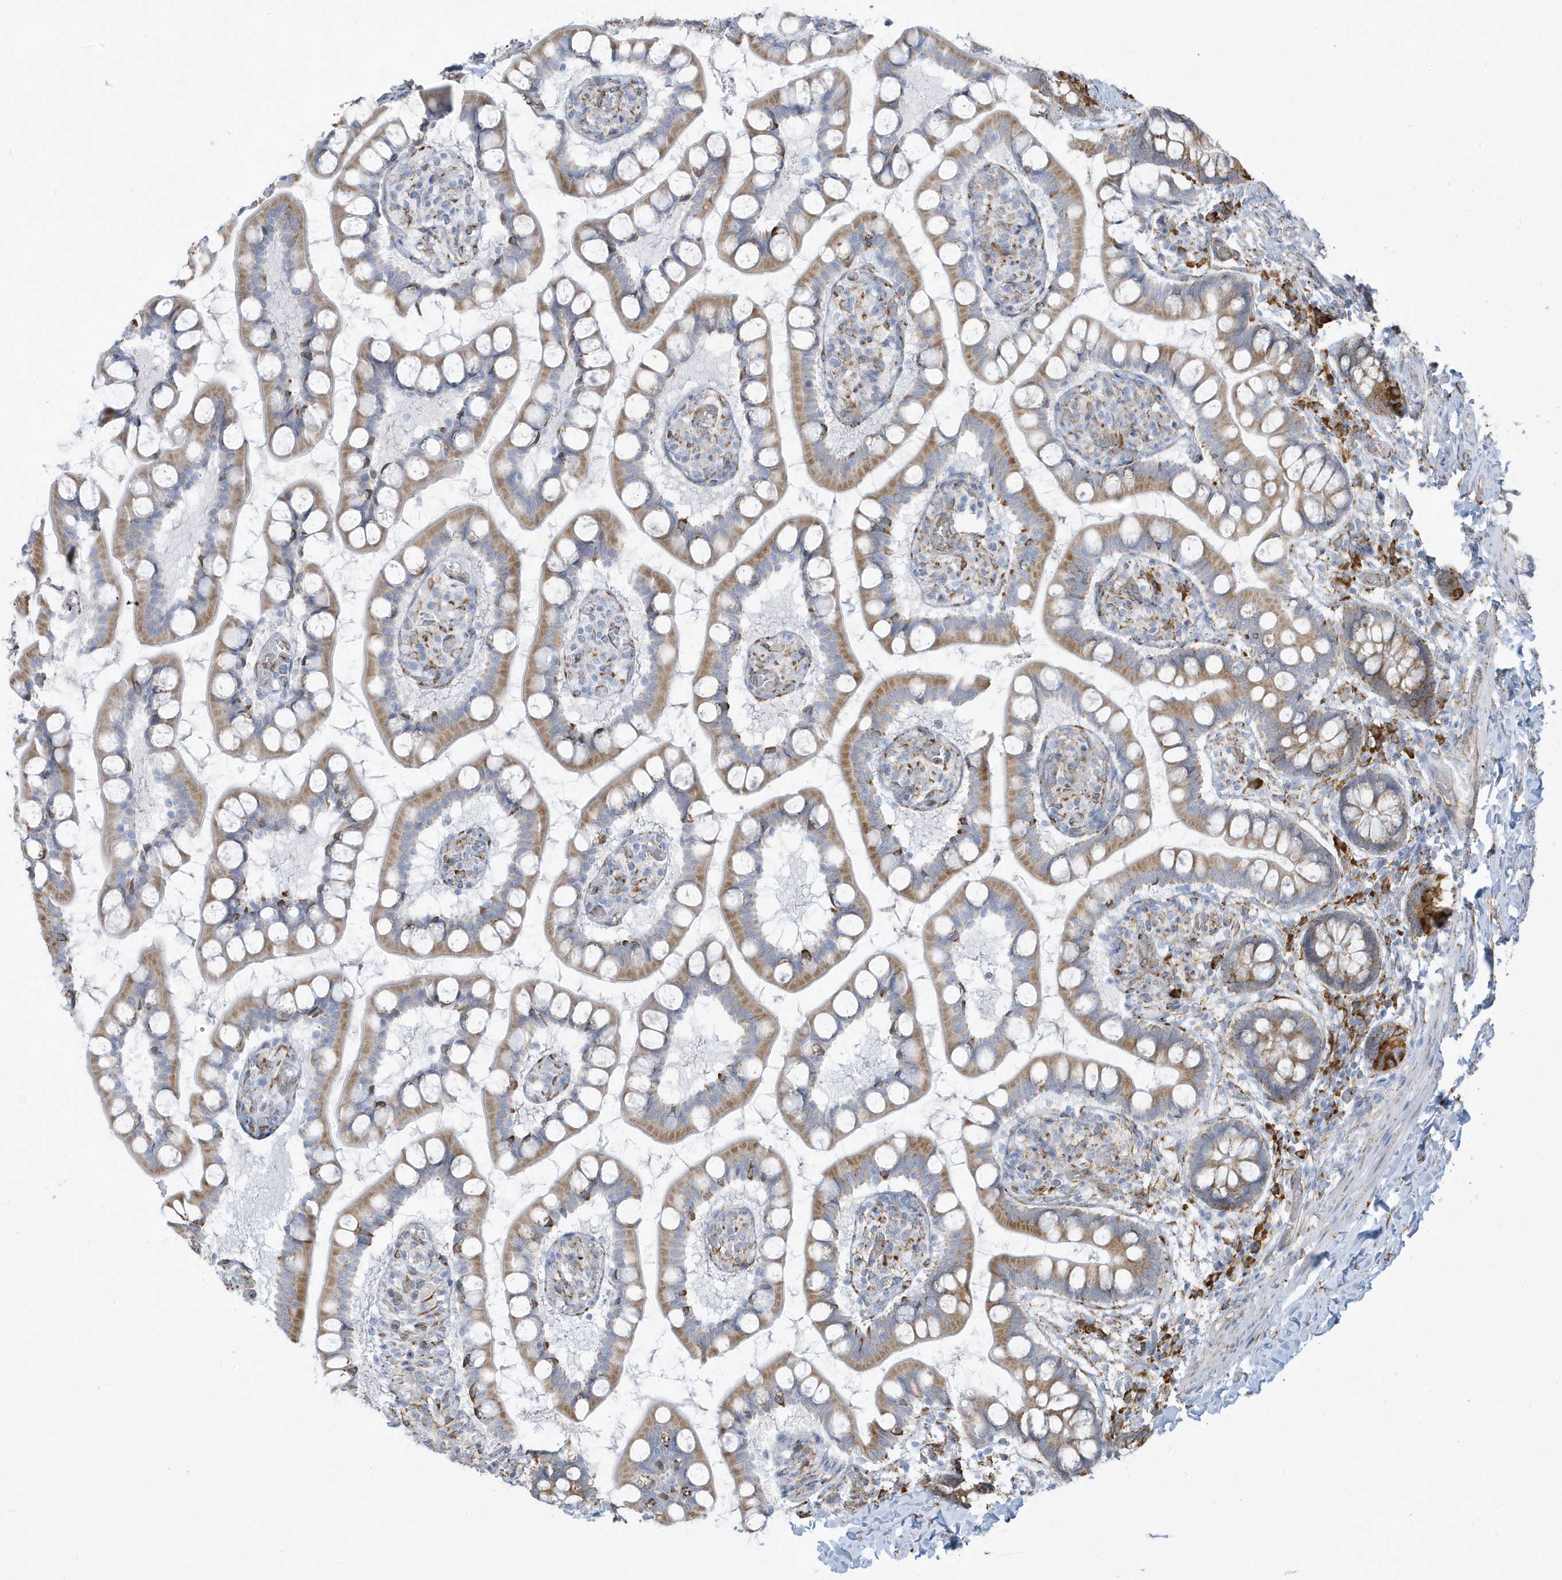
{"staining": {"intensity": "moderate", "quantity": ">75%", "location": "cytoplasmic/membranous"}, "tissue": "small intestine", "cell_type": "Glandular cells", "image_type": "normal", "snomed": [{"axis": "morphology", "description": "Normal tissue, NOS"}, {"axis": "topography", "description": "Small intestine"}], "caption": "Moderate cytoplasmic/membranous staining for a protein is seen in approximately >75% of glandular cells of benign small intestine using immunohistochemistry (IHC).", "gene": "DCAF1", "patient": {"sex": "male", "age": 52}}